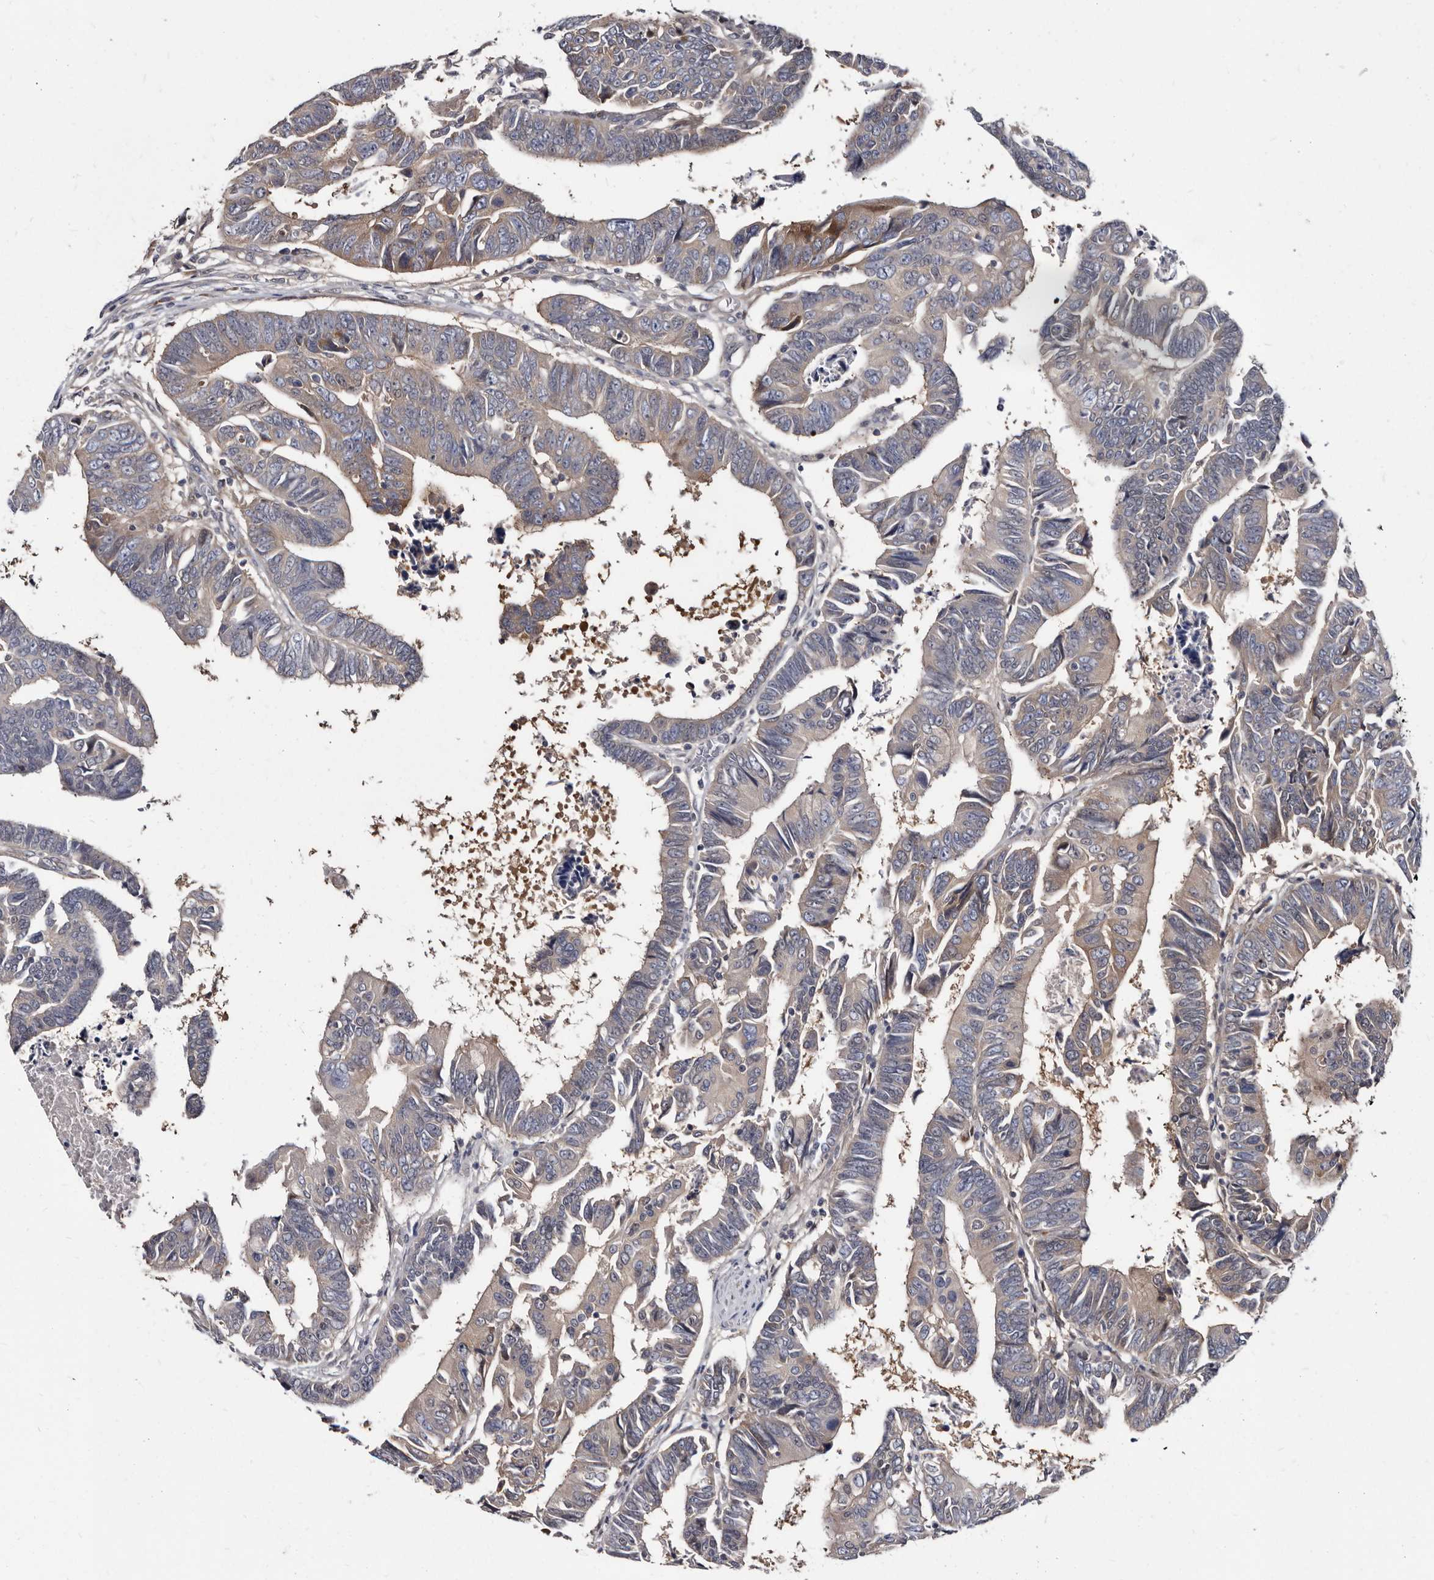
{"staining": {"intensity": "weak", "quantity": "25%-75%", "location": "cytoplasmic/membranous"}, "tissue": "colorectal cancer", "cell_type": "Tumor cells", "image_type": "cancer", "snomed": [{"axis": "morphology", "description": "Adenocarcinoma, NOS"}, {"axis": "topography", "description": "Rectum"}], "caption": "A histopathology image showing weak cytoplasmic/membranous expression in approximately 25%-75% of tumor cells in colorectal cancer (adenocarcinoma), as visualized by brown immunohistochemical staining.", "gene": "ABCF2", "patient": {"sex": "female", "age": 65}}